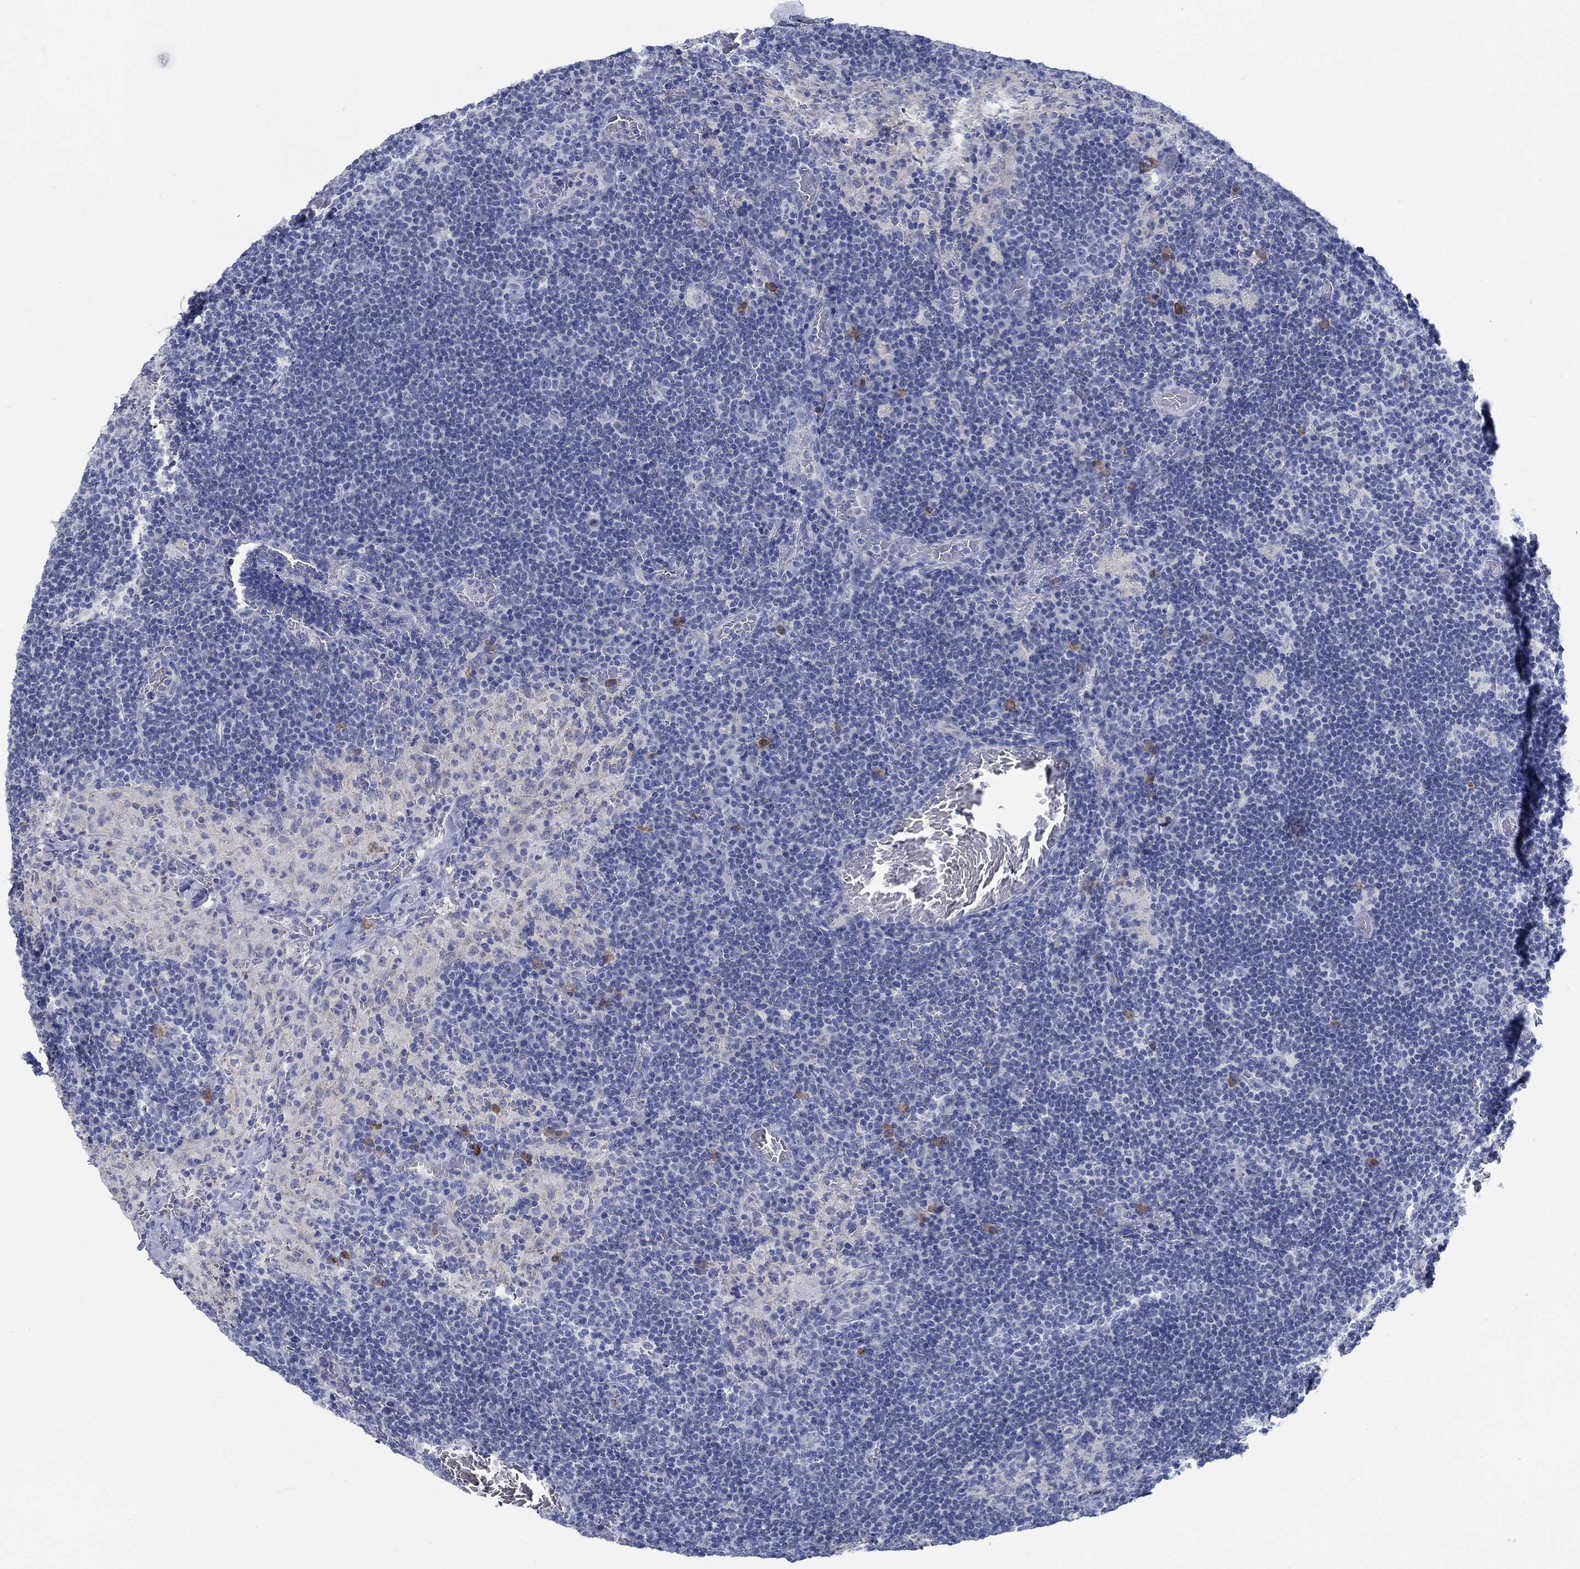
{"staining": {"intensity": "negative", "quantity": "none", "location": "none"}, "tissue": "lymph node", "cell_type": "Germinal center cells", "image_type": "normal", "snomed": [{"axis": "morphology", "description": "Normal tissue, NOS"}, {"axis": "topography", "description": "Lymph node"}], "caption": "IHC image of unremarkable lymph node stained for a protein (brown), which displays no expression in germinal center cells. (Immunohistochemistry, brightfield microscopy, high magnification).", "gene": "TEKT4", "patient": {"sex": "male", "age": 63}}